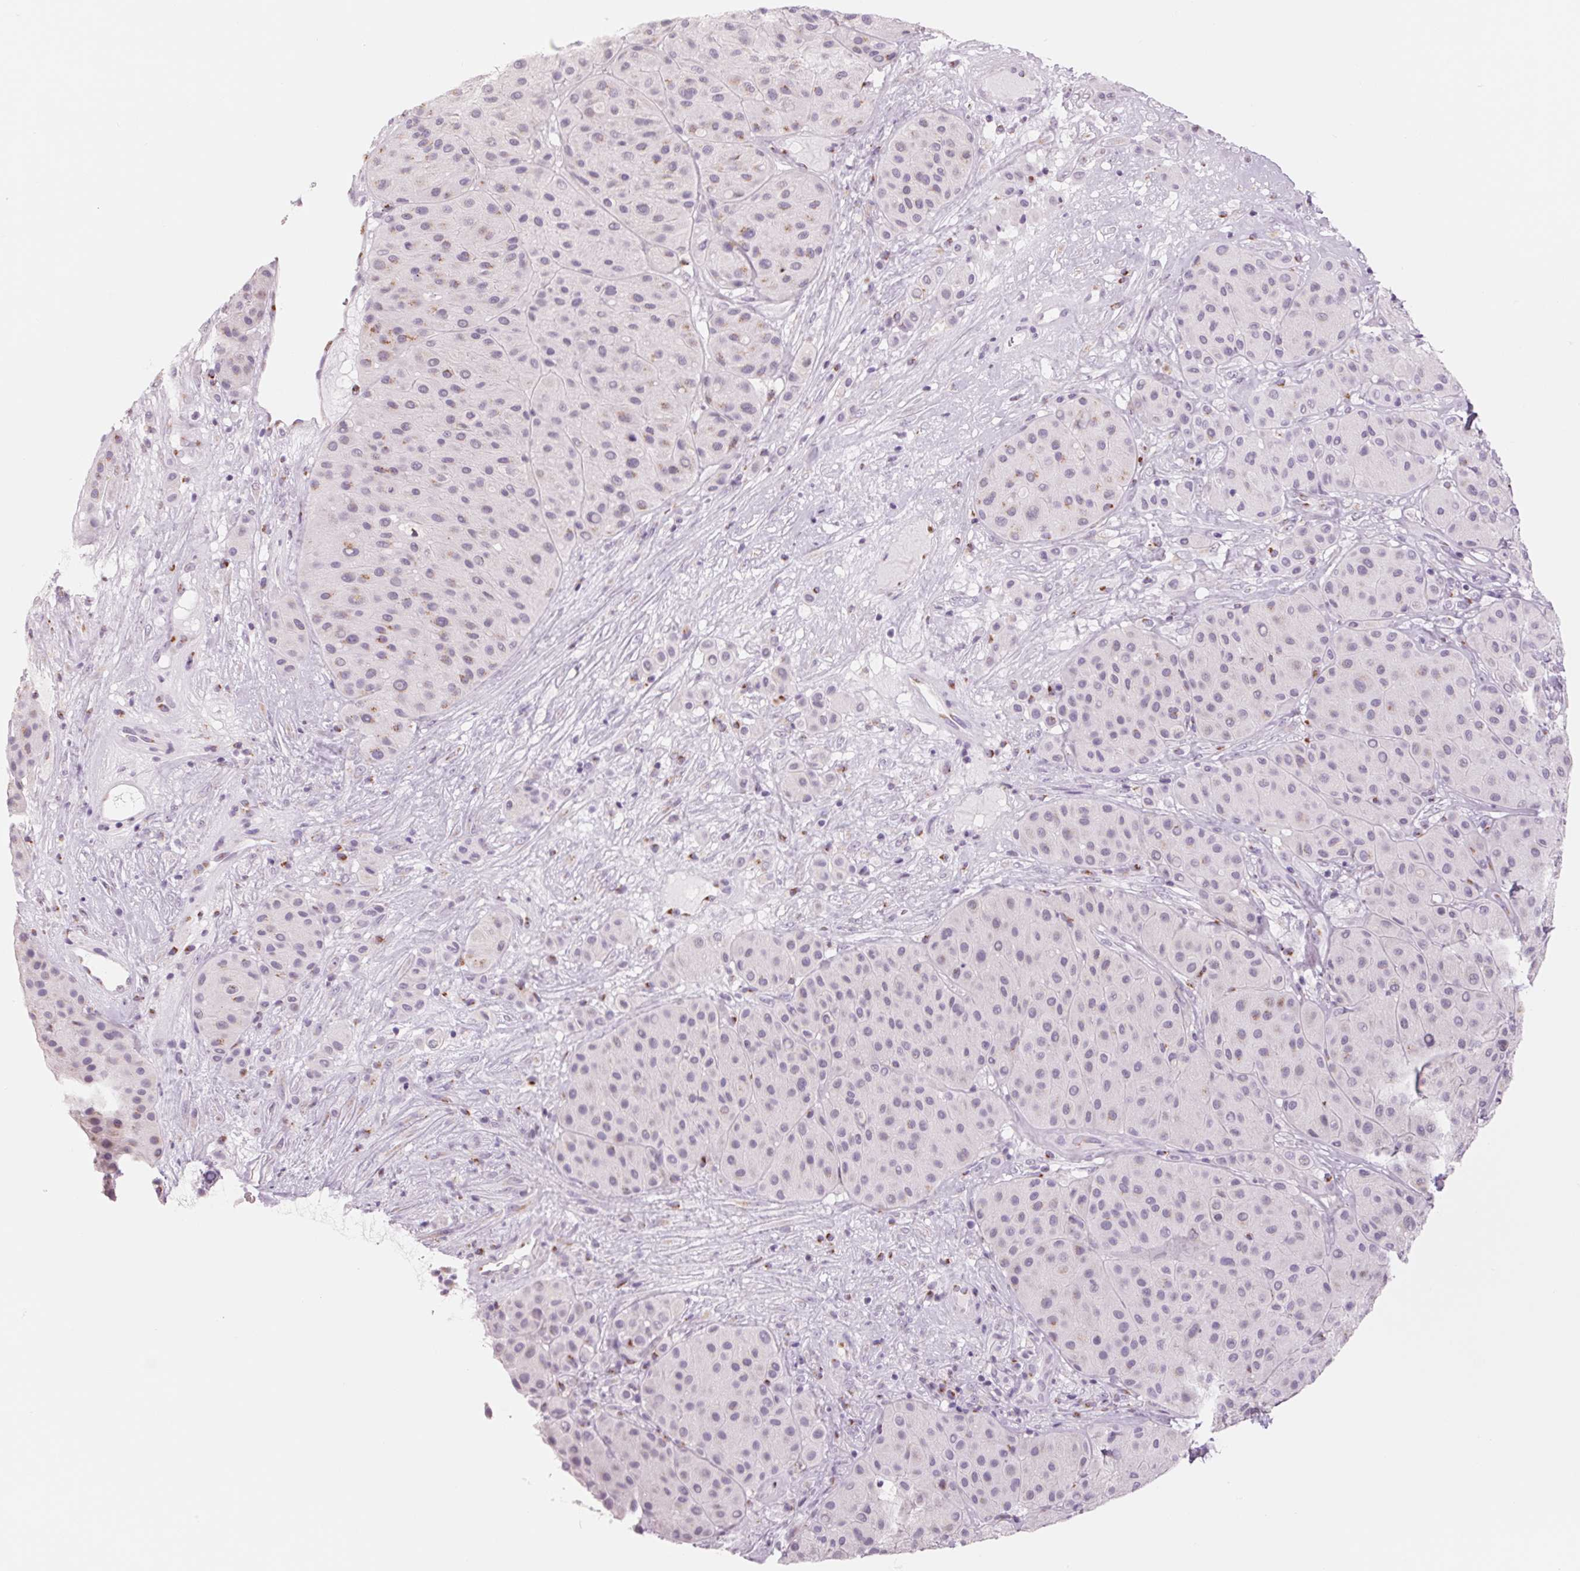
{"staining": {"intensity": "weak", "quantity": "<25%", "location": "cytoplasmic/membranous"}, "tissue": "melanoma", "cell_type": "Tumor cells", "image_type": "cancer", "snomed": [{"axis": "morphology", "description": "Malignant melanoma, Metastatic site"}, {"axis": "topography", "description": "Smooth muscle"}], "caption": "Tumor cells show no significant positivity in malignant melanoma (metastatic site). The staining is performed using DAB brown chromogen with nuclei counter-stained in using hematoxylin.", "gene": "GALNT7", "patient": {"sex": "male", "age": 41}}